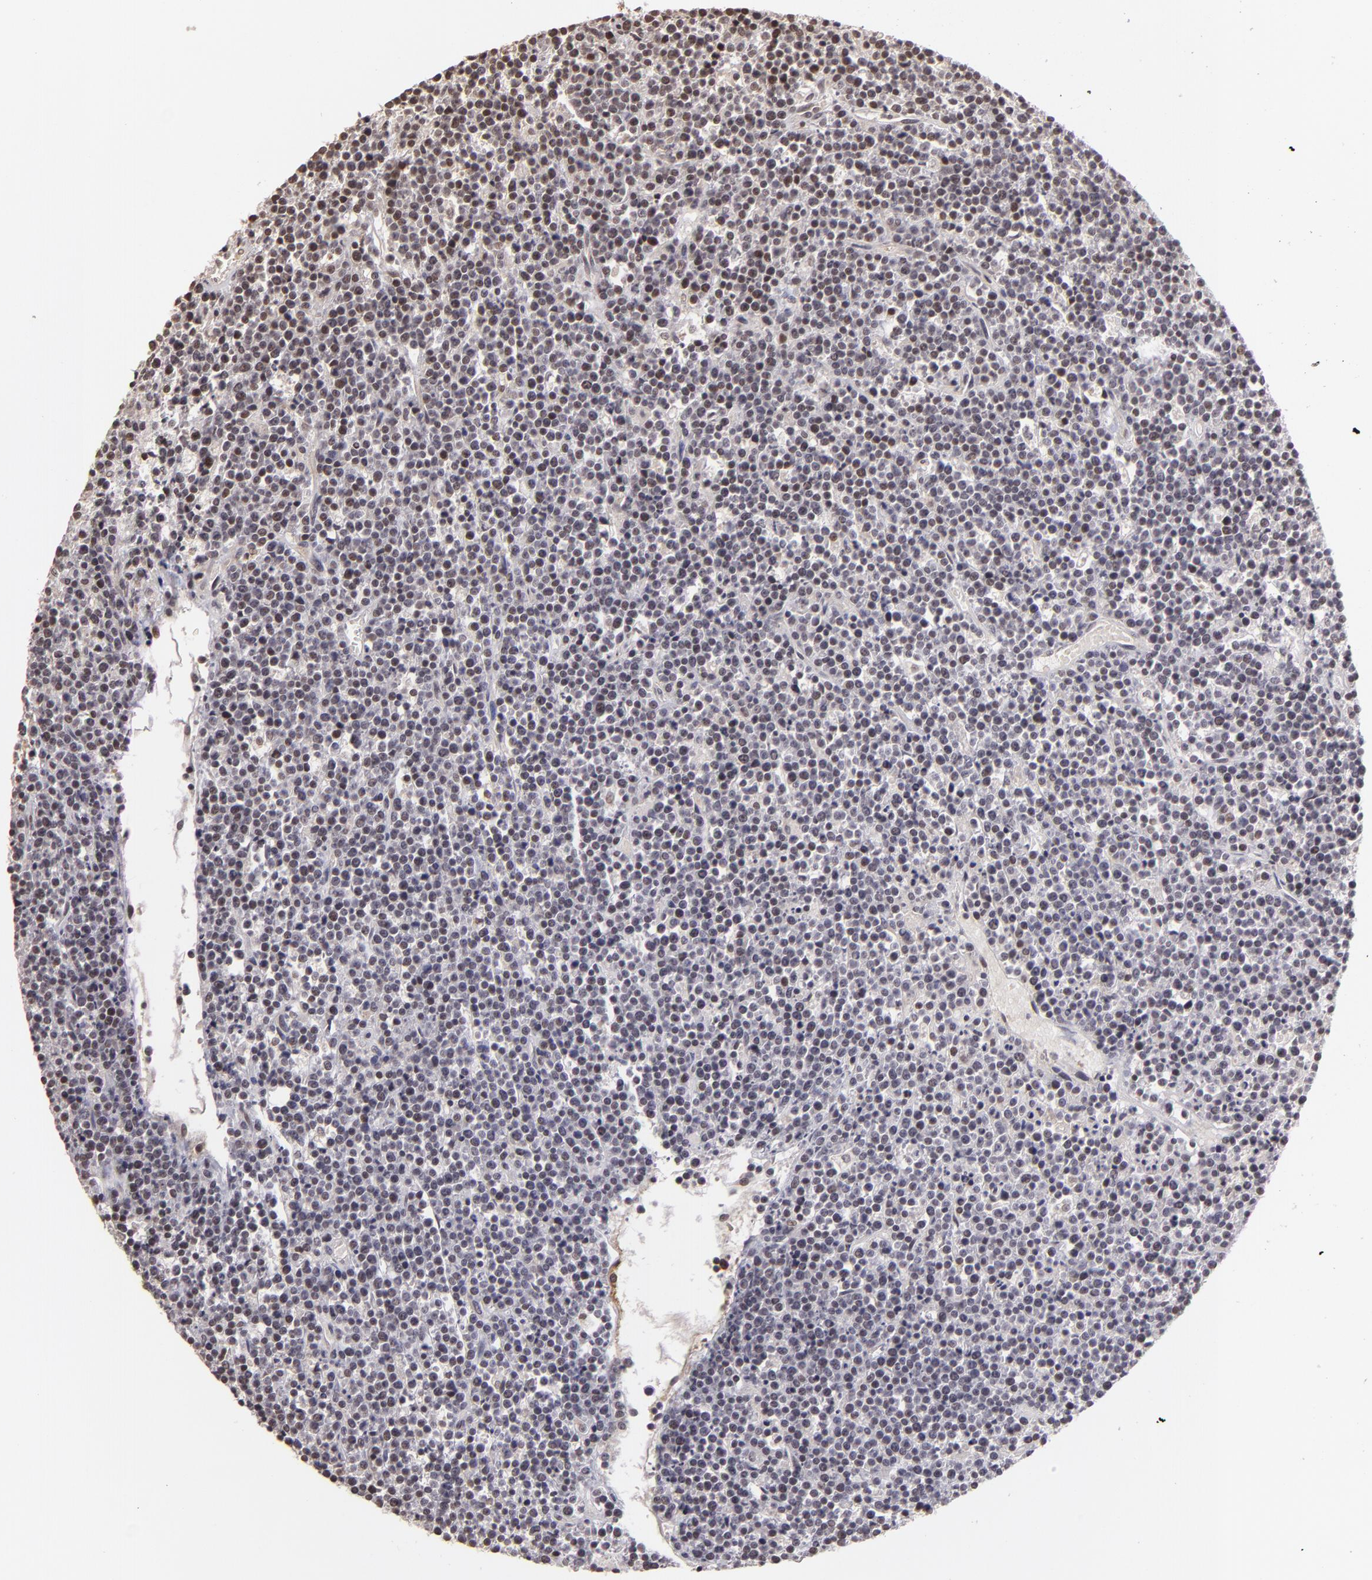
{"staining": {"intensity": "weak", "quantity": "<25%", "location": "nuclear"}, "tissue": "lymphoma", "cell_type": "Tumor cells", "image_type": "cancer", "snomed": [{"axis": "morphology", "description": "Malignant lymphoma, non-Hodgkin's type, High grade"}, {"axis": "topography", "description": "Ovary"}], "caption": "Immunohistochemistry (IHC) micrograph of neoplastic tissue: human high-grade malignant lymphoma, non-Hodgkin's type stained with DAB reveals no significant protein expression in tumor cells.", "gene": "RARB", "patient": {"sex": "female", "age": 56}}